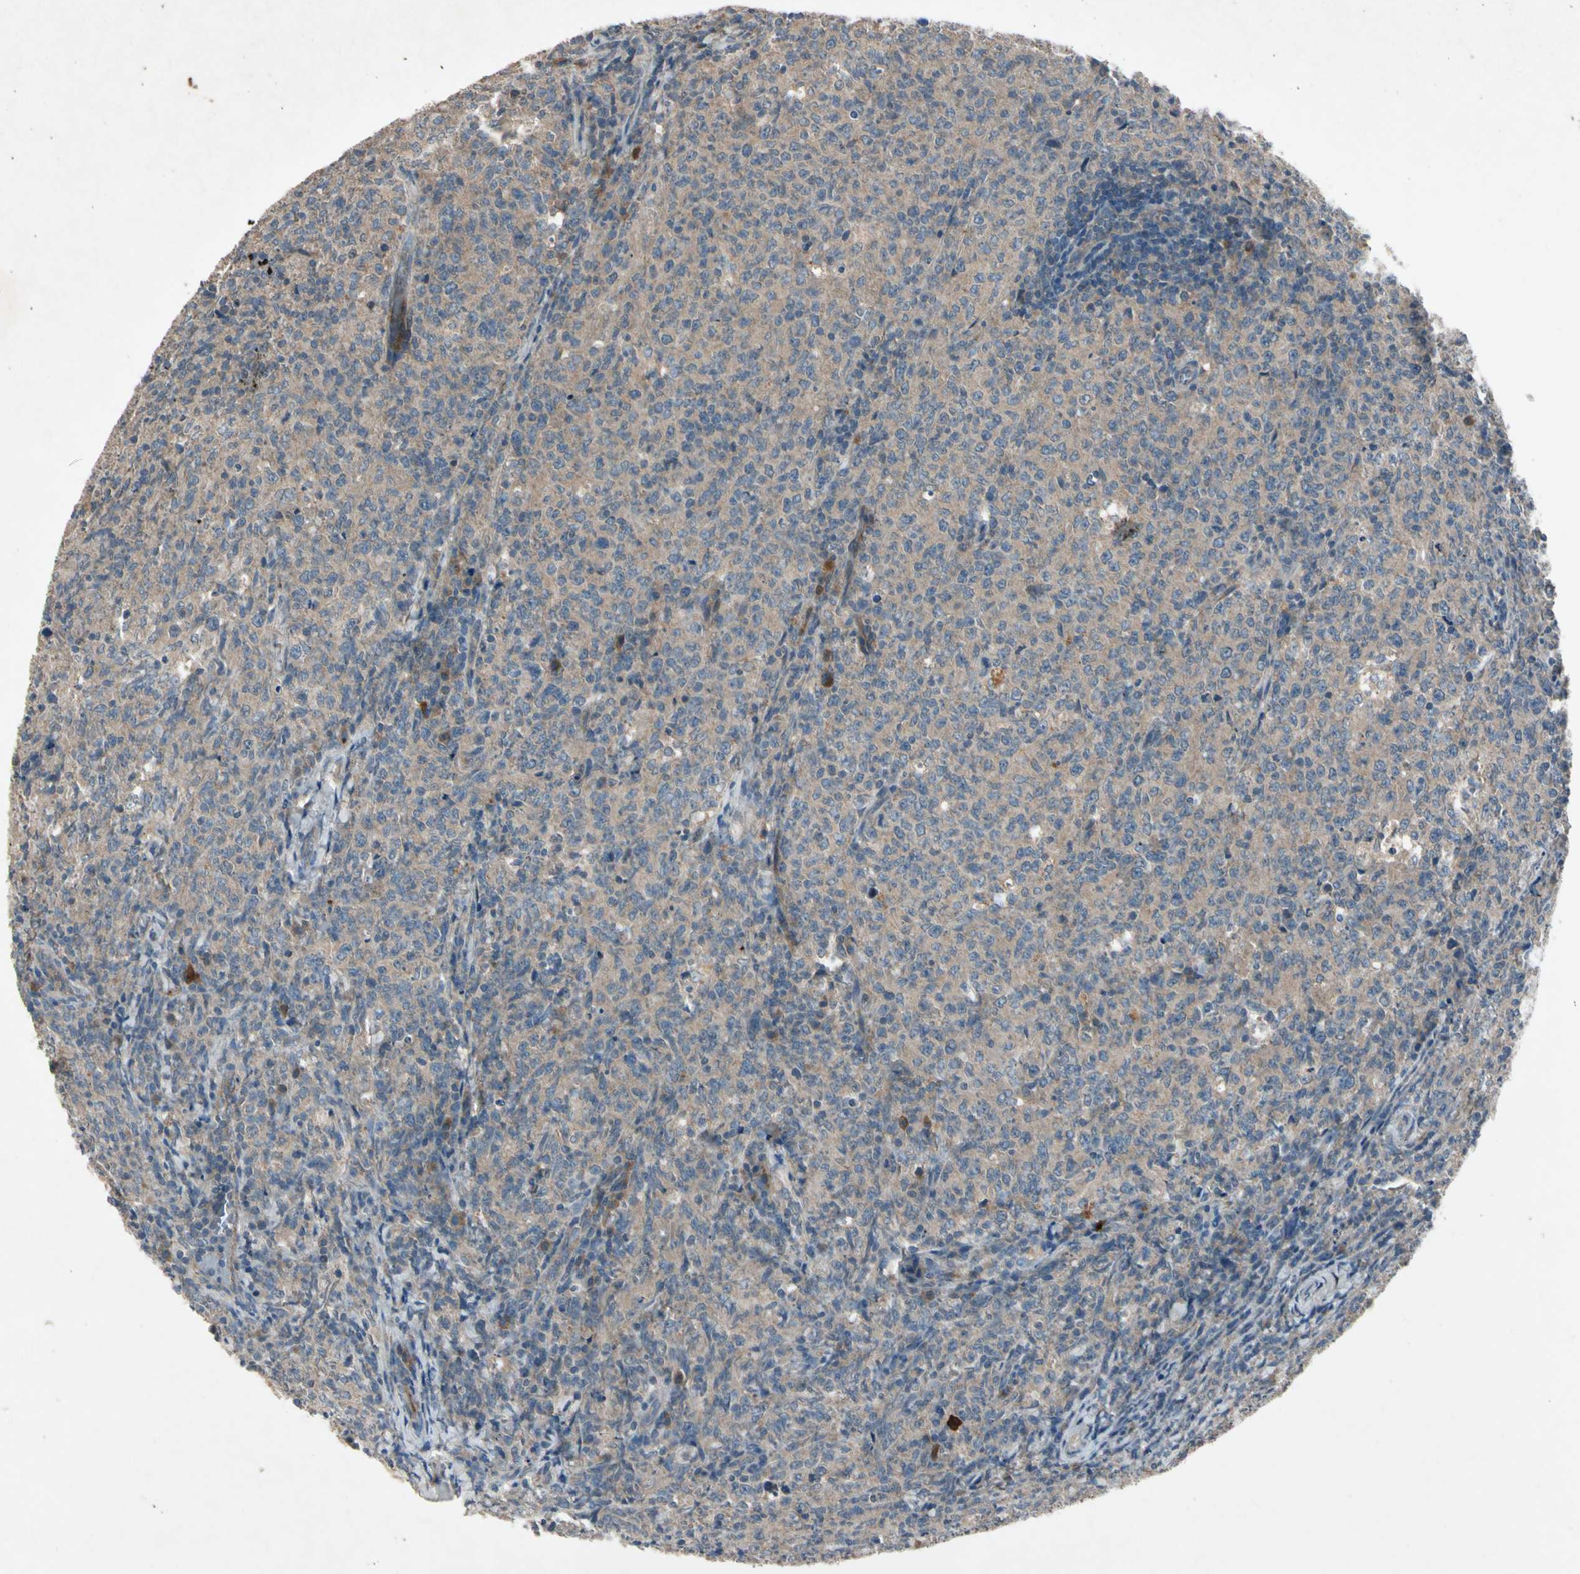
{"staining": {"intensity": "weak", "quantity": "25%-75%", "location": "cytoplasmic/membranous"}, "tissue": "lymphoma", "cell_type": "Tumor cells", "image_type": "cancer", "snomed": [{"axis": "morphology", "description": "Malignant lymphoma, non-Hodgkin's type, High grade"}, {"axis": "topography", "description": "Tonsil"}], "caption": "Human lymphoma stained with a brown dye demonstrates weak cytoplasmic/membranous positive staining in about 25%-75% of tumor cells.", "gene": "GPLD1", "patient": {"sex": "female", "age": 36}}